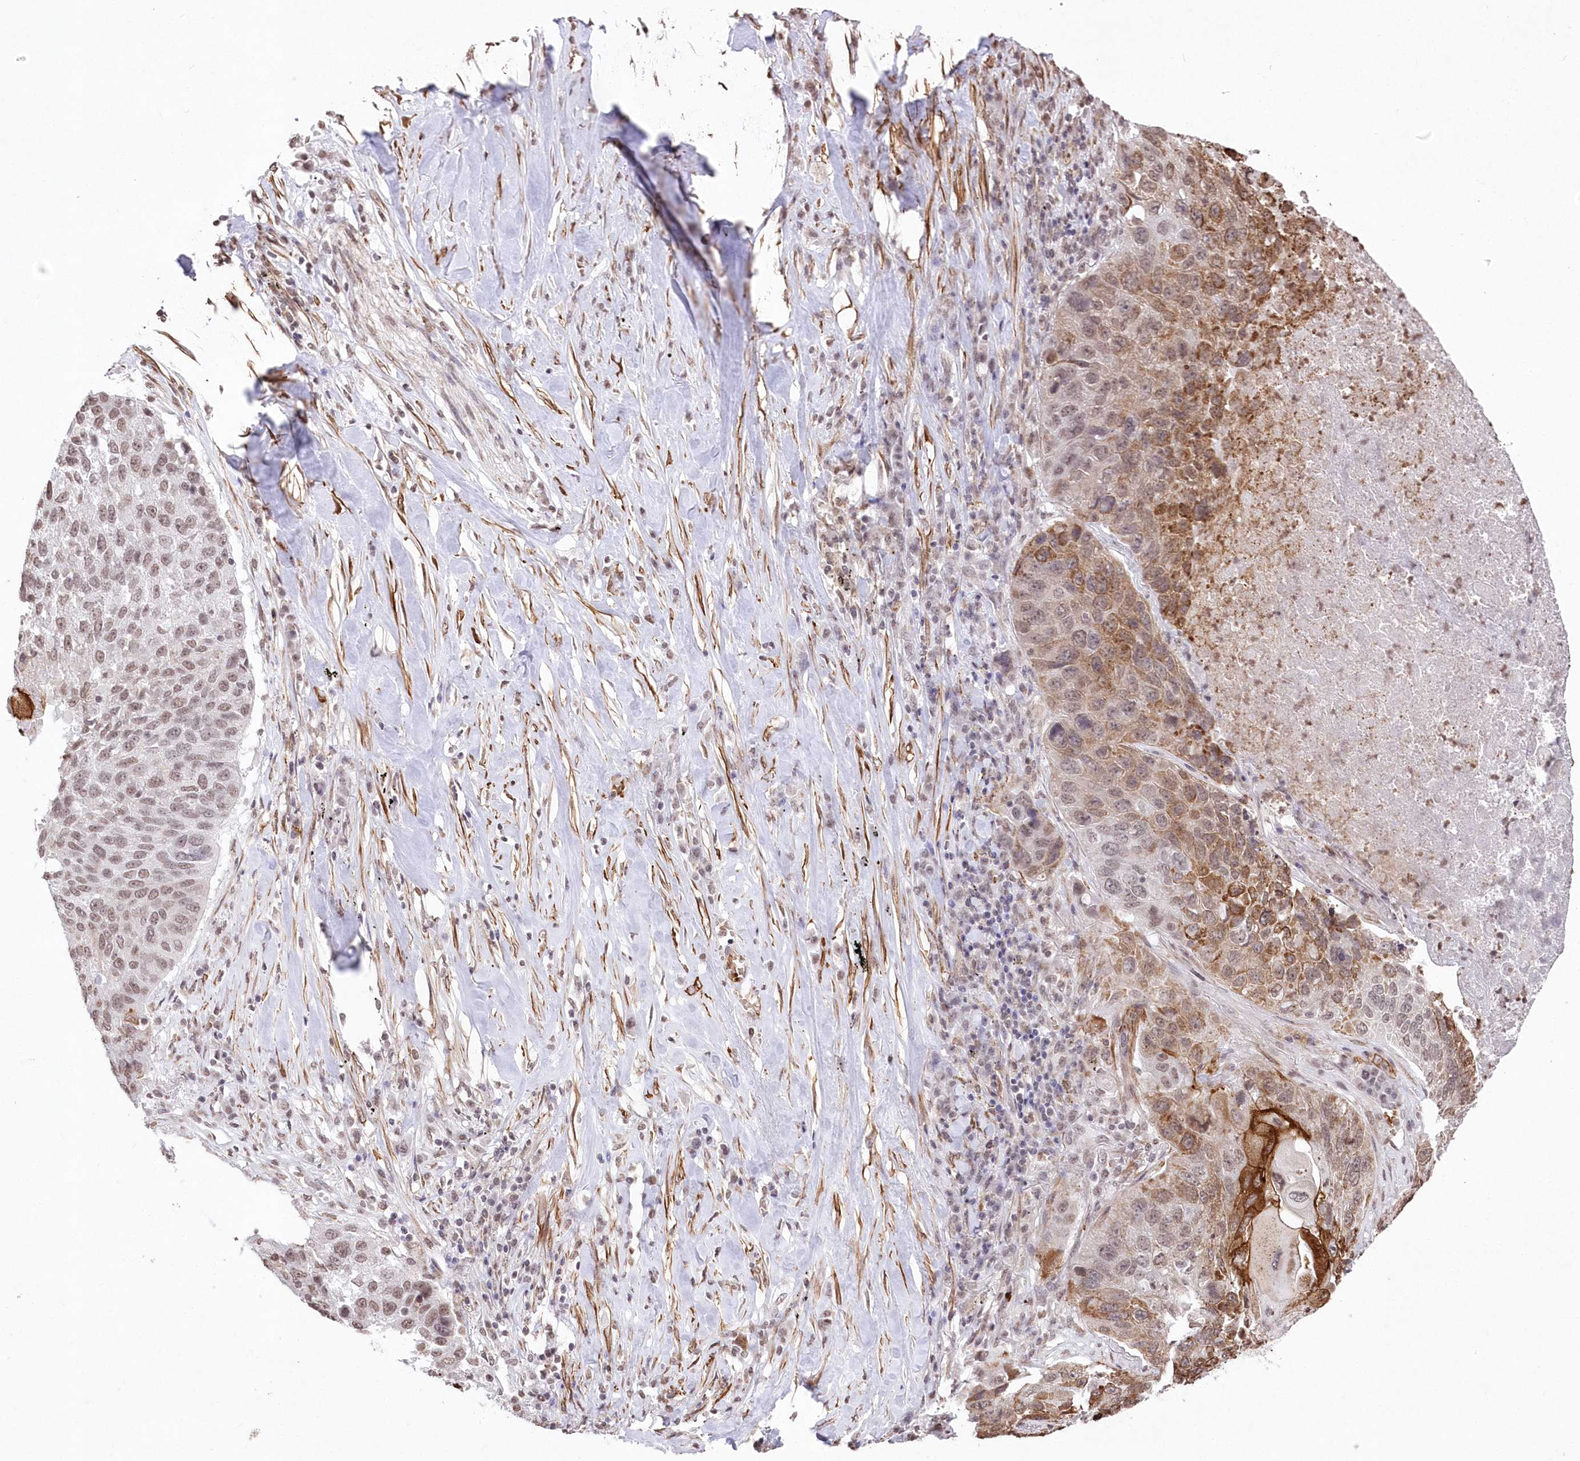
{"staining": {"intensity": "strong", "quantity": "<25%", "location": "cytoplasmic/membranous,nuclear"}, "tissue": "lung cancer", "cell_type": "Tumor cells", "image_type": "cancer", "snomed": [{"axis": "morphology", "description": "Squamous cell carcinoma, NOS"}, {"axis": "topography", "description": "Lung"}], "caption": "This photomicrograph demonstrates IHC staining of human squamous cell carcinoma (lung), with medium strong cytoplasmic/membranous and nuclear staining in about <25% of tumor cells.", "gene": "RBM27", "patient": {"sex": "male", "age": 61}}